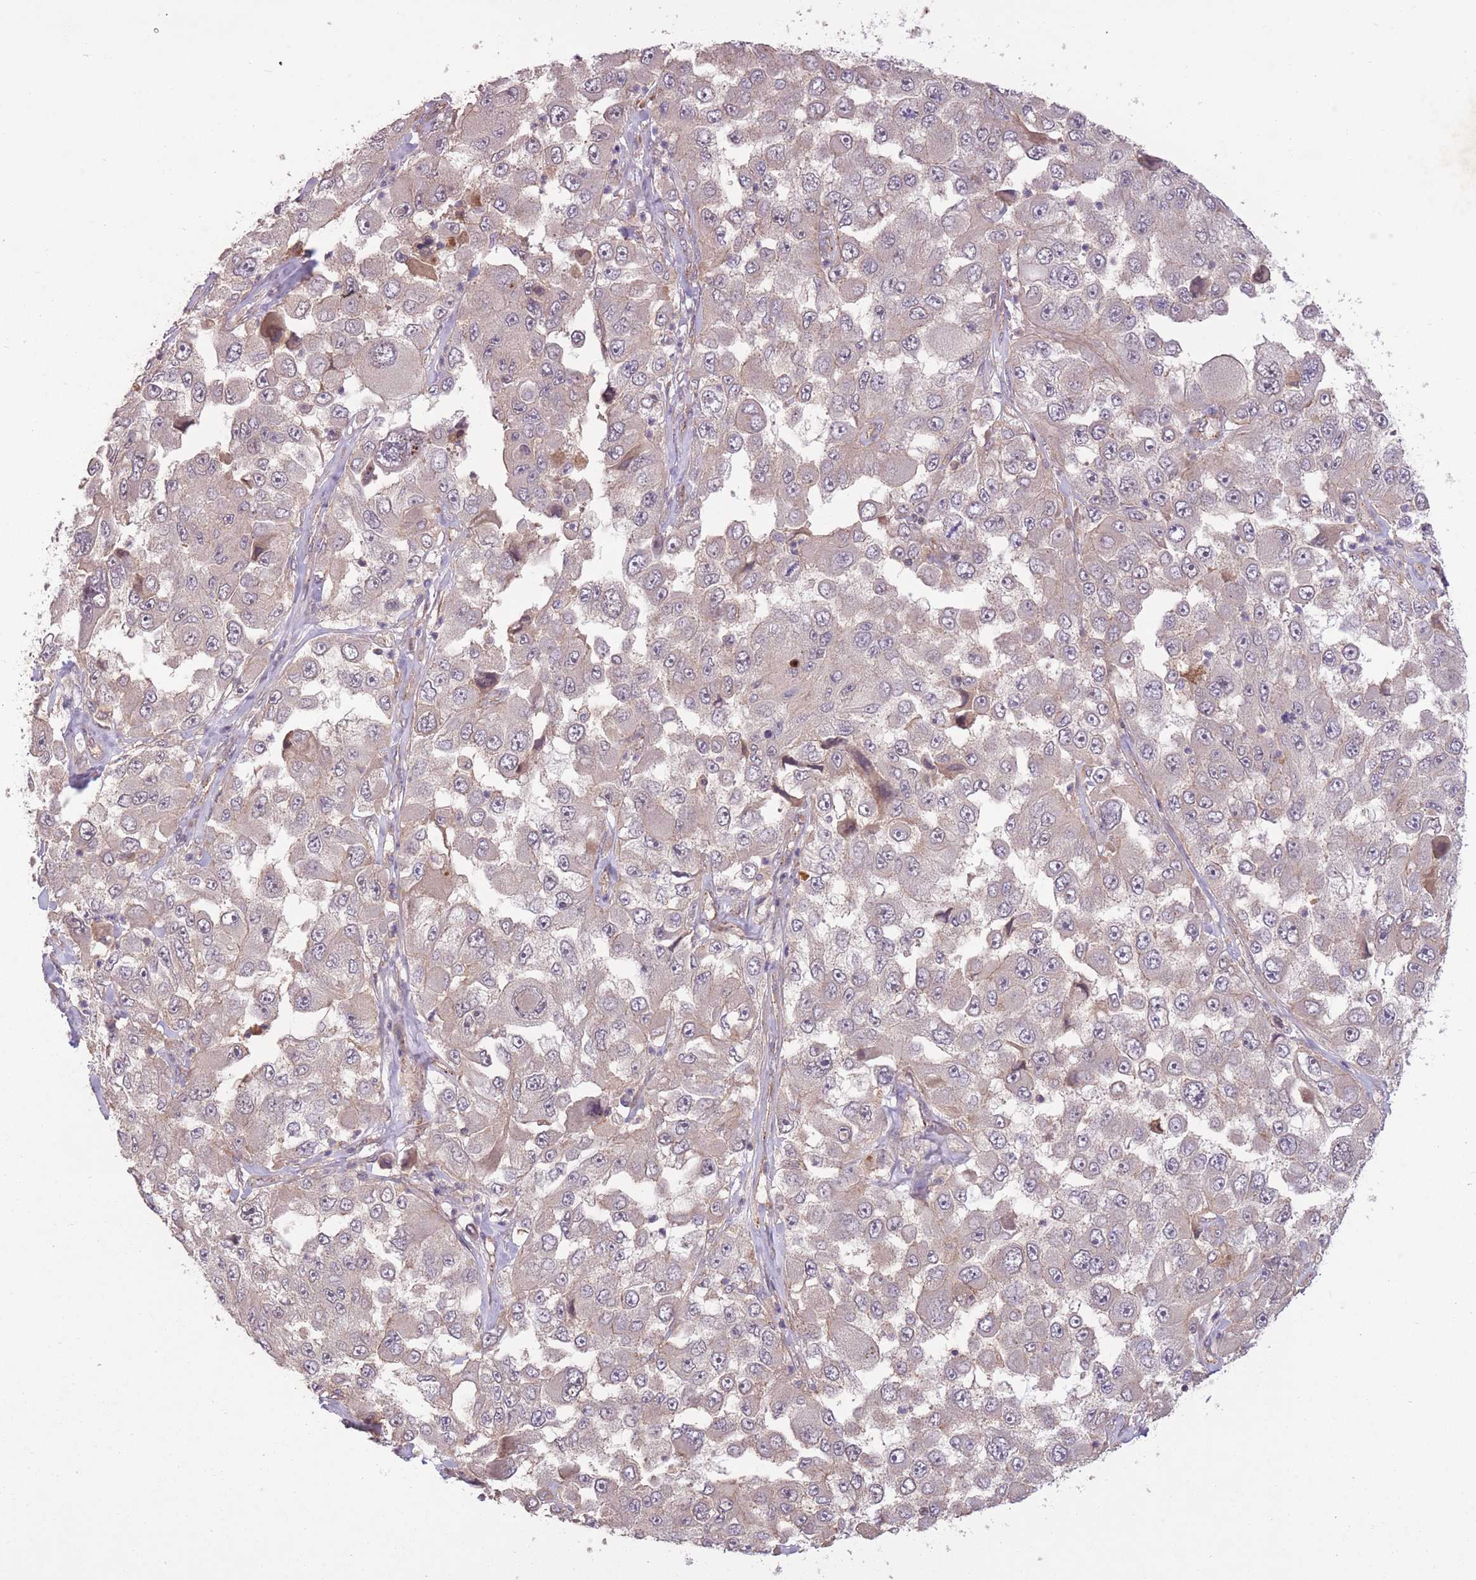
{"staining": {"intensity": "weak", "quantity": "25%-75%", "location": "cytoplasmic/membranous"}, "tissue": "melanoma", "cell_type": "Tumor cells", "image_type": "cancer", "snomed": [{"axis": "morphology", "description": "Malignant melanoma, Metastatic site"}, {"axis": "topography", "description": "Lymph node"}], "caption": "Melanoma tissue demonstrates weak cytoplasmic/membranous expression in approximately 25%-75% of tumor cells", "gene": "POLR3F", "patient": {"sex": "male", "age": 62}}